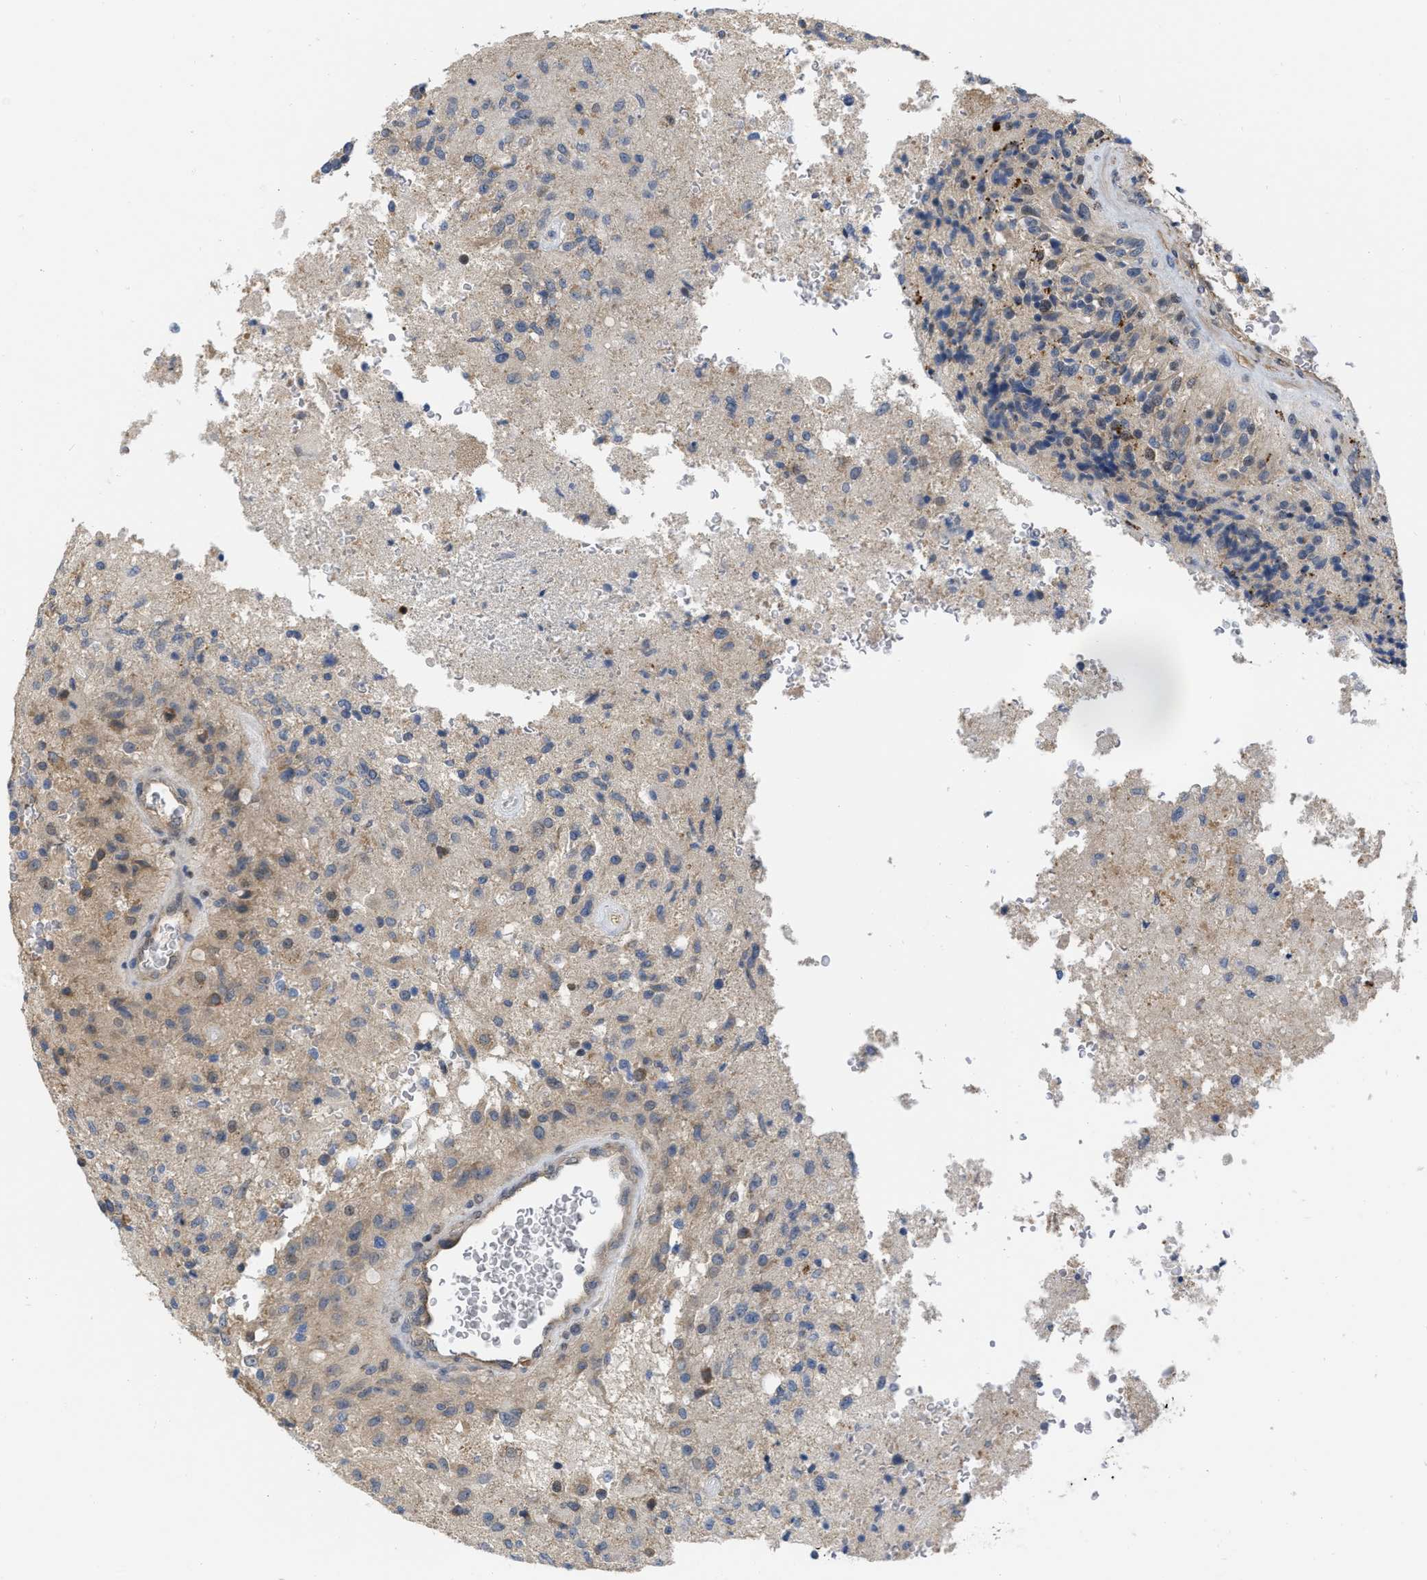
{"staining": {"intensity": "negative", "quantity": "none", "location": "none"}, "tissue": "glioma", "cell_type": "Tumor cells", "image_type": "cancer", "snomed": [{"axis": "morphology", "description": "Normal tissue, NOS"}, {"axis": "morphology", "description": "Glioma, malignant, High grade"}, {"axis": "topography", "description": "Cerebral cortex"}], "caption": "Malignant glioma (high-grade) stained for a protein using IHC demonstrates no staining tumor cells.", "gene": "NAPEPLD", "patient": {"sex": "male", "age": 77}}